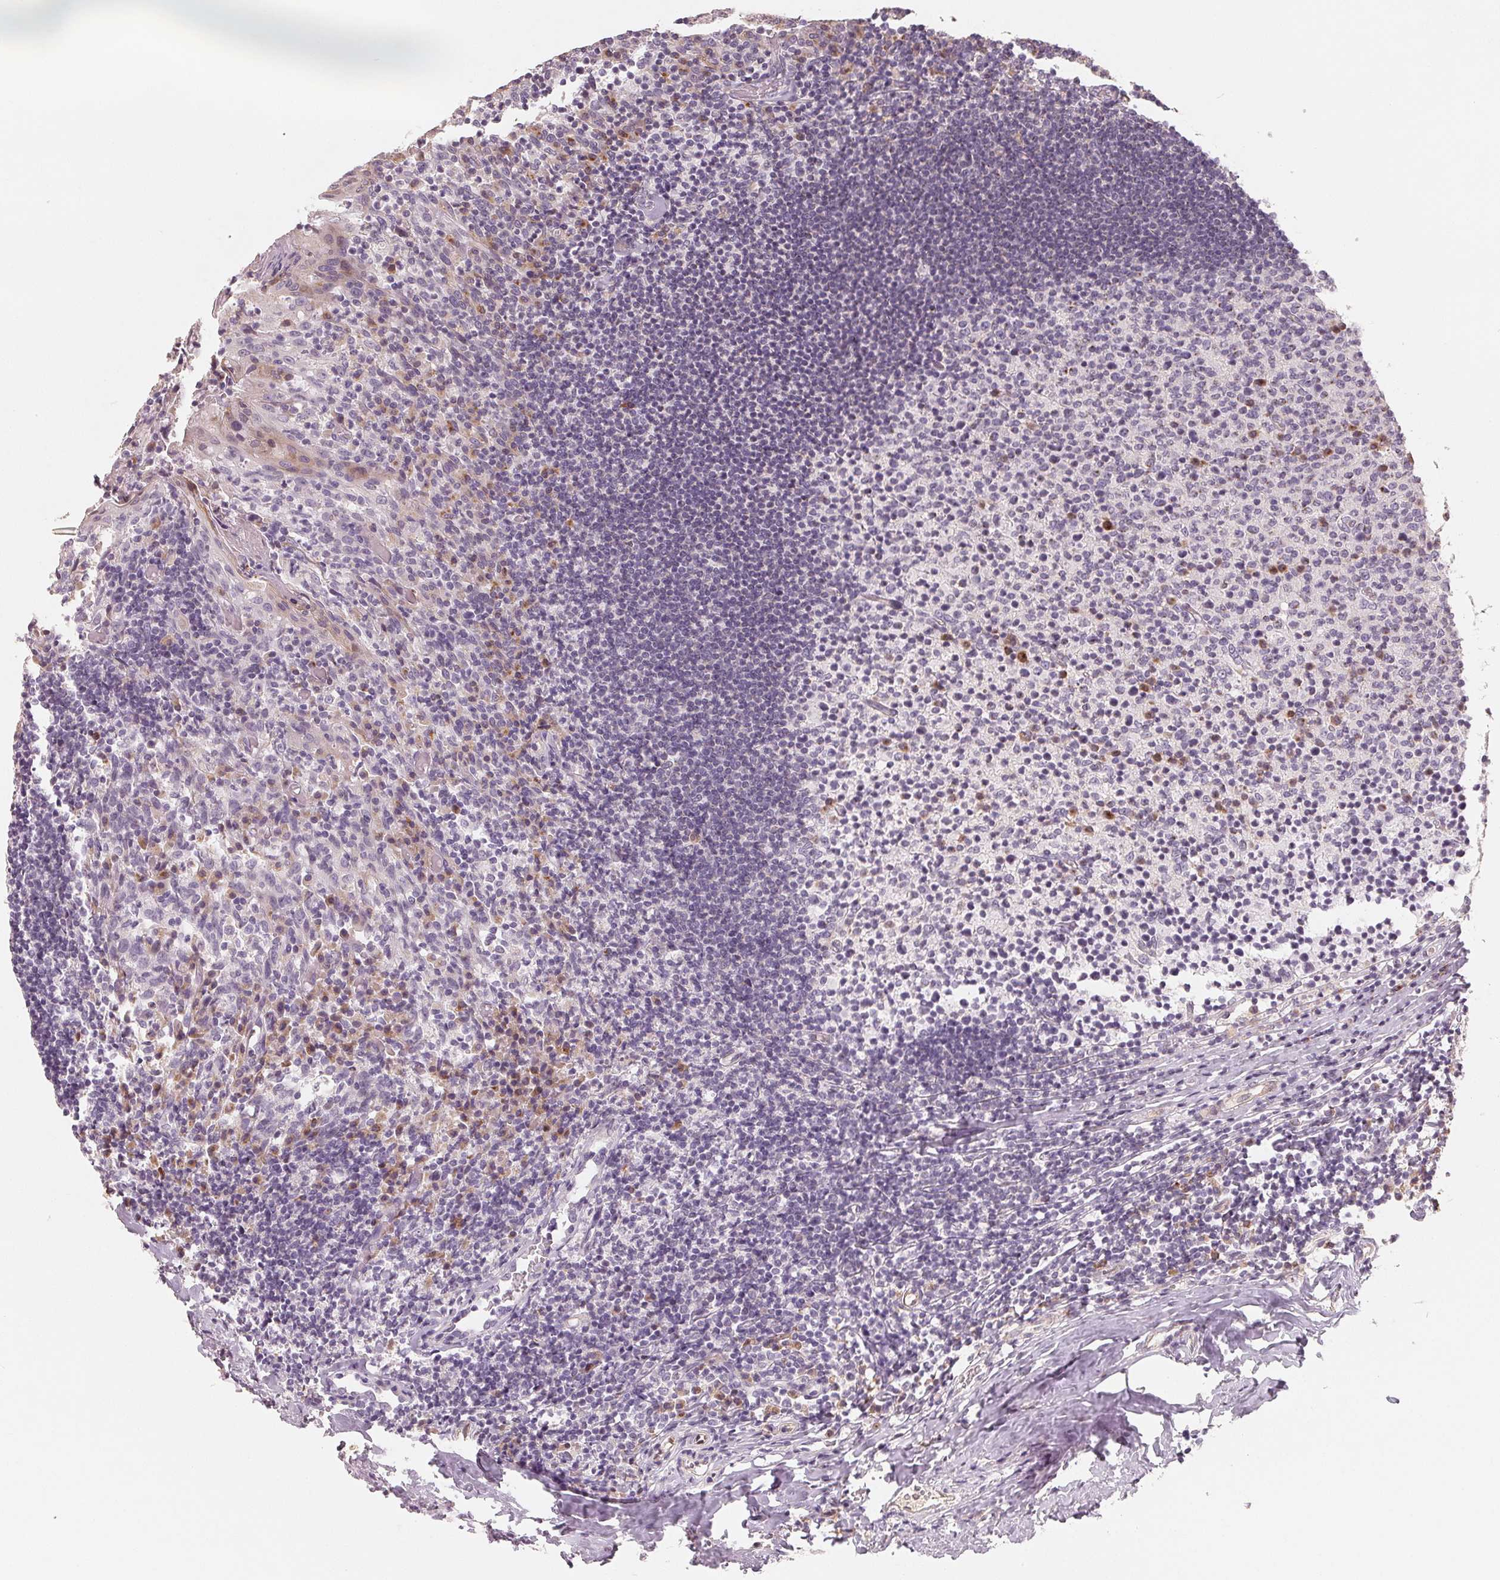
{"staining": {"intensity": "moderate", "quantity": "<25%", "location": "cytoplasmic/membranous"}, "tissue": "tonsil", "cell_type": "Germinal center cells", "image_type": "normal", "snomed": [{"axis": "morphology", "description": "Normal tissue, NOS"}, {"axis": "topography", "description": "Tonsil"}], "caption": "Unremarkable tonsil was stained to show a protein in brown. There is low levels of moderate cytoplasmic/membranous positivity in about <25% of germinal center cells. (Stains: DAB in brown, nuclei in blue, Microscopy: brightfield microscopy at high magnification).", "gene": "TMSB15B", "patient": {"sex": "female", "age": 10}}